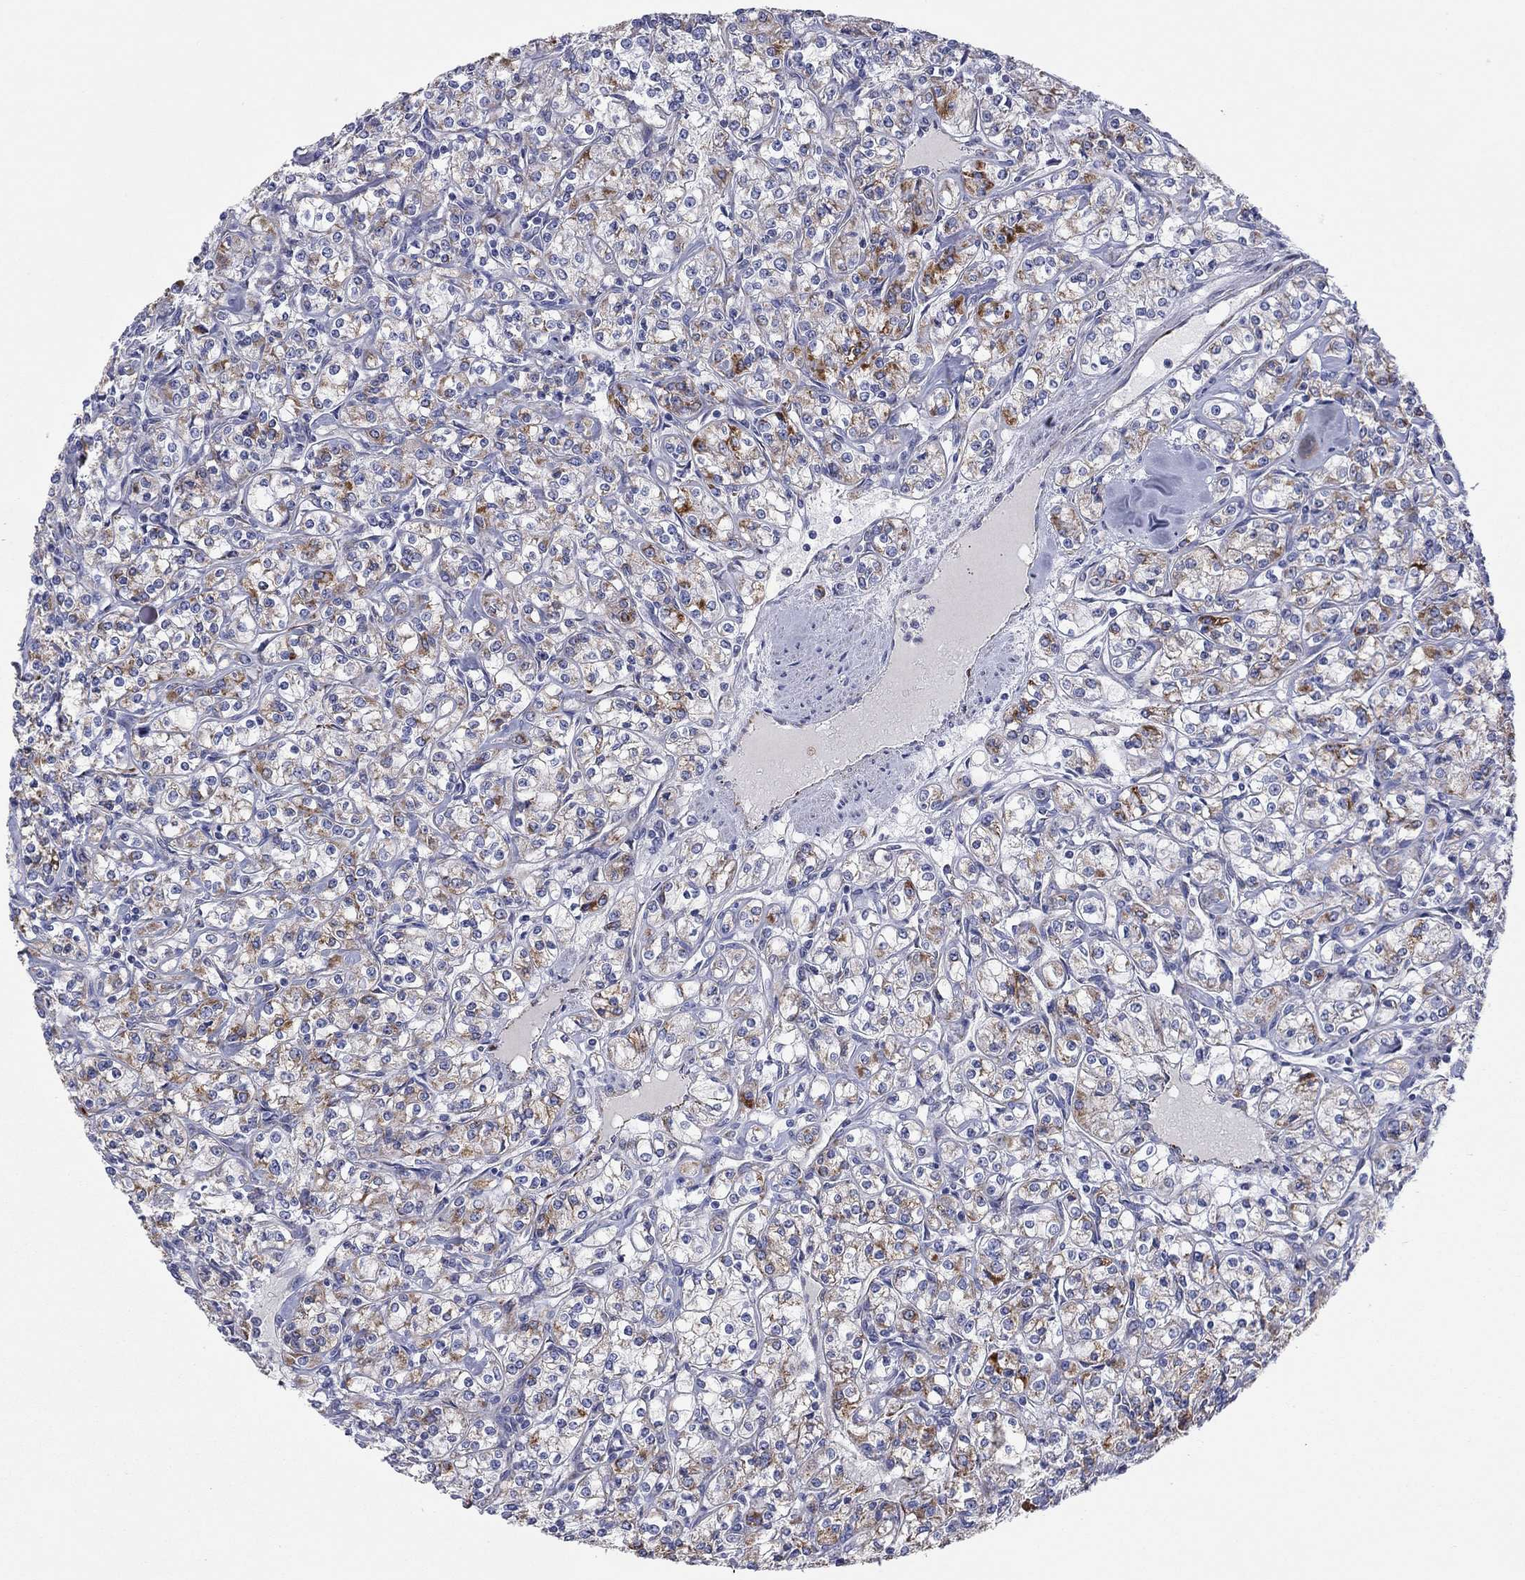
{"staining": {"intensity": "strong", "quantity": "<25%", "location": "cytoplasmic/membranous"}, "tissue": "renal cancer", "cell_type": "Tumor cells", "image_type": "cancer", "snomed": [{"axis": "morphology", "description": "Adenocarcinoma, NOS"}, {"axis": "topography", "description": "Kidney"}], "caption": "Strong cytoplasmic/membranous staining is seen in approximately <25% of tumor cells in renal adenocarcinoma.", "gene": "MGST3", "patient": {"sex": "male", "age": 77}}